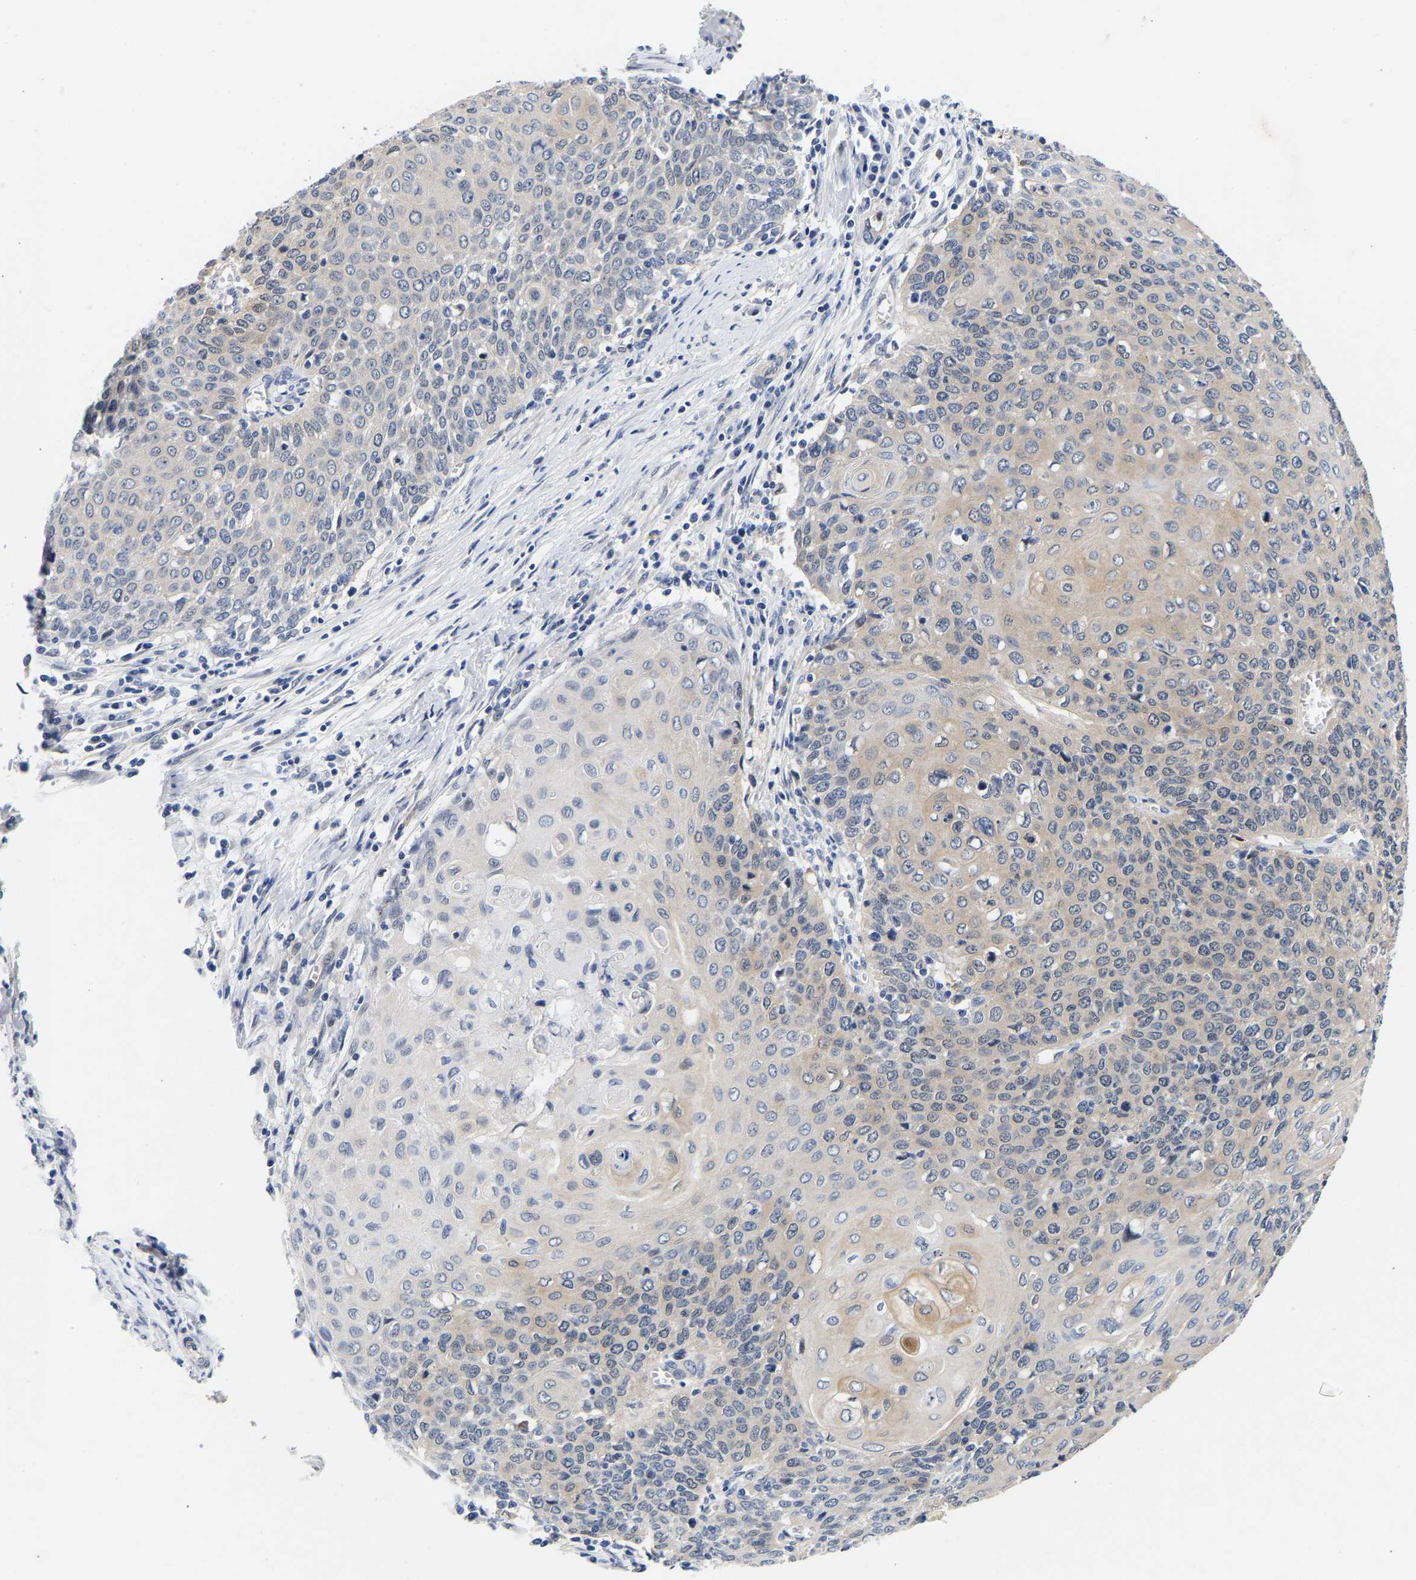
{"staining": {"intensity": "weak", "quantity": "<25%", "location": "cytoplasmic/membranous"}, "tissue": "cervical cancer", "cell_type": "Tumor cells", "image_type": "cancer", "snomed": [{"axis": "morphology", "description": "Squamous cell carcinoma, NOS"}, {"axis": "topography", "description": "Cervix"}], "caption": "Immunohistochemistry of human cervical cancer exhibits no positivity in tumor cells.", "gene": "CCDC6", "patient": {"sex": "female", "age": 39}}